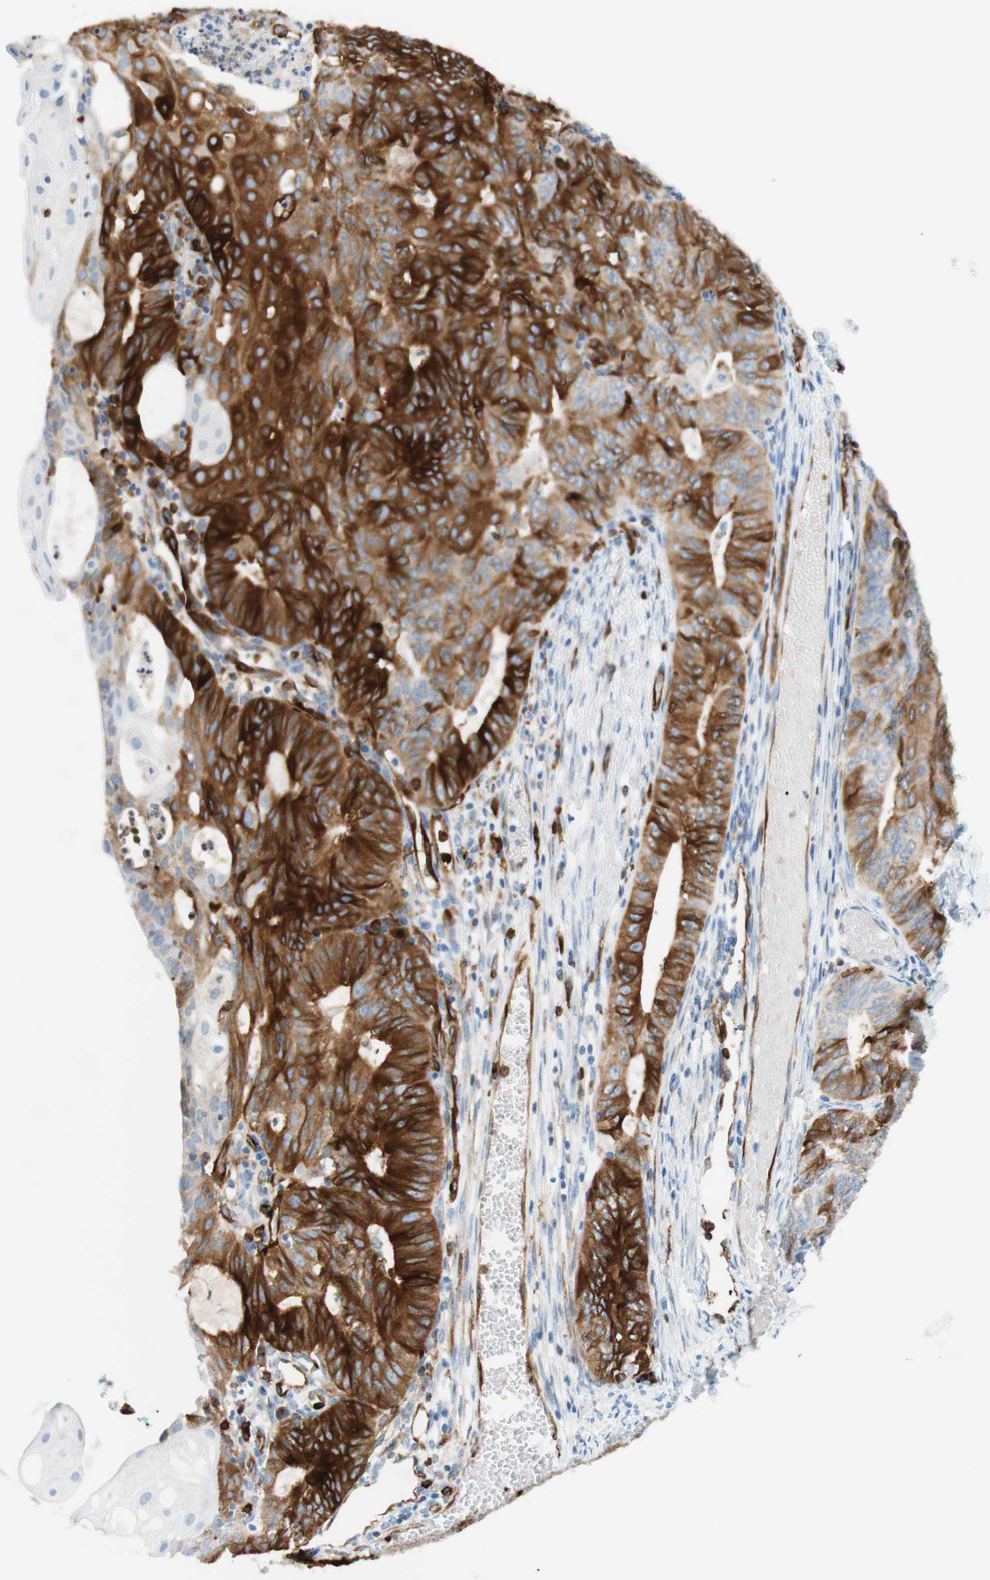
{"staining": {"intensity": "strong", "quantity": "25%-75%", "location": "cytoplasmic/membranous"}, "tissue": "endometrial cancer", "cell_type": "Tumor cells", "image_type": "cancer", "snomed": [{"axis": "morphology", "description": "Adenocarcinoma, NOS"}, {"axis": "topography", "description": "Endometrium"}], "caption": "Immunohistochemical staining of adenocarcinoma (endometrial) shows high levels of strong cytoplasmic/membranous protein positivity in about 25%-75% of tumor cells.", "gene": "STMN1", "patient": {"sex": "female", "age": 32}}